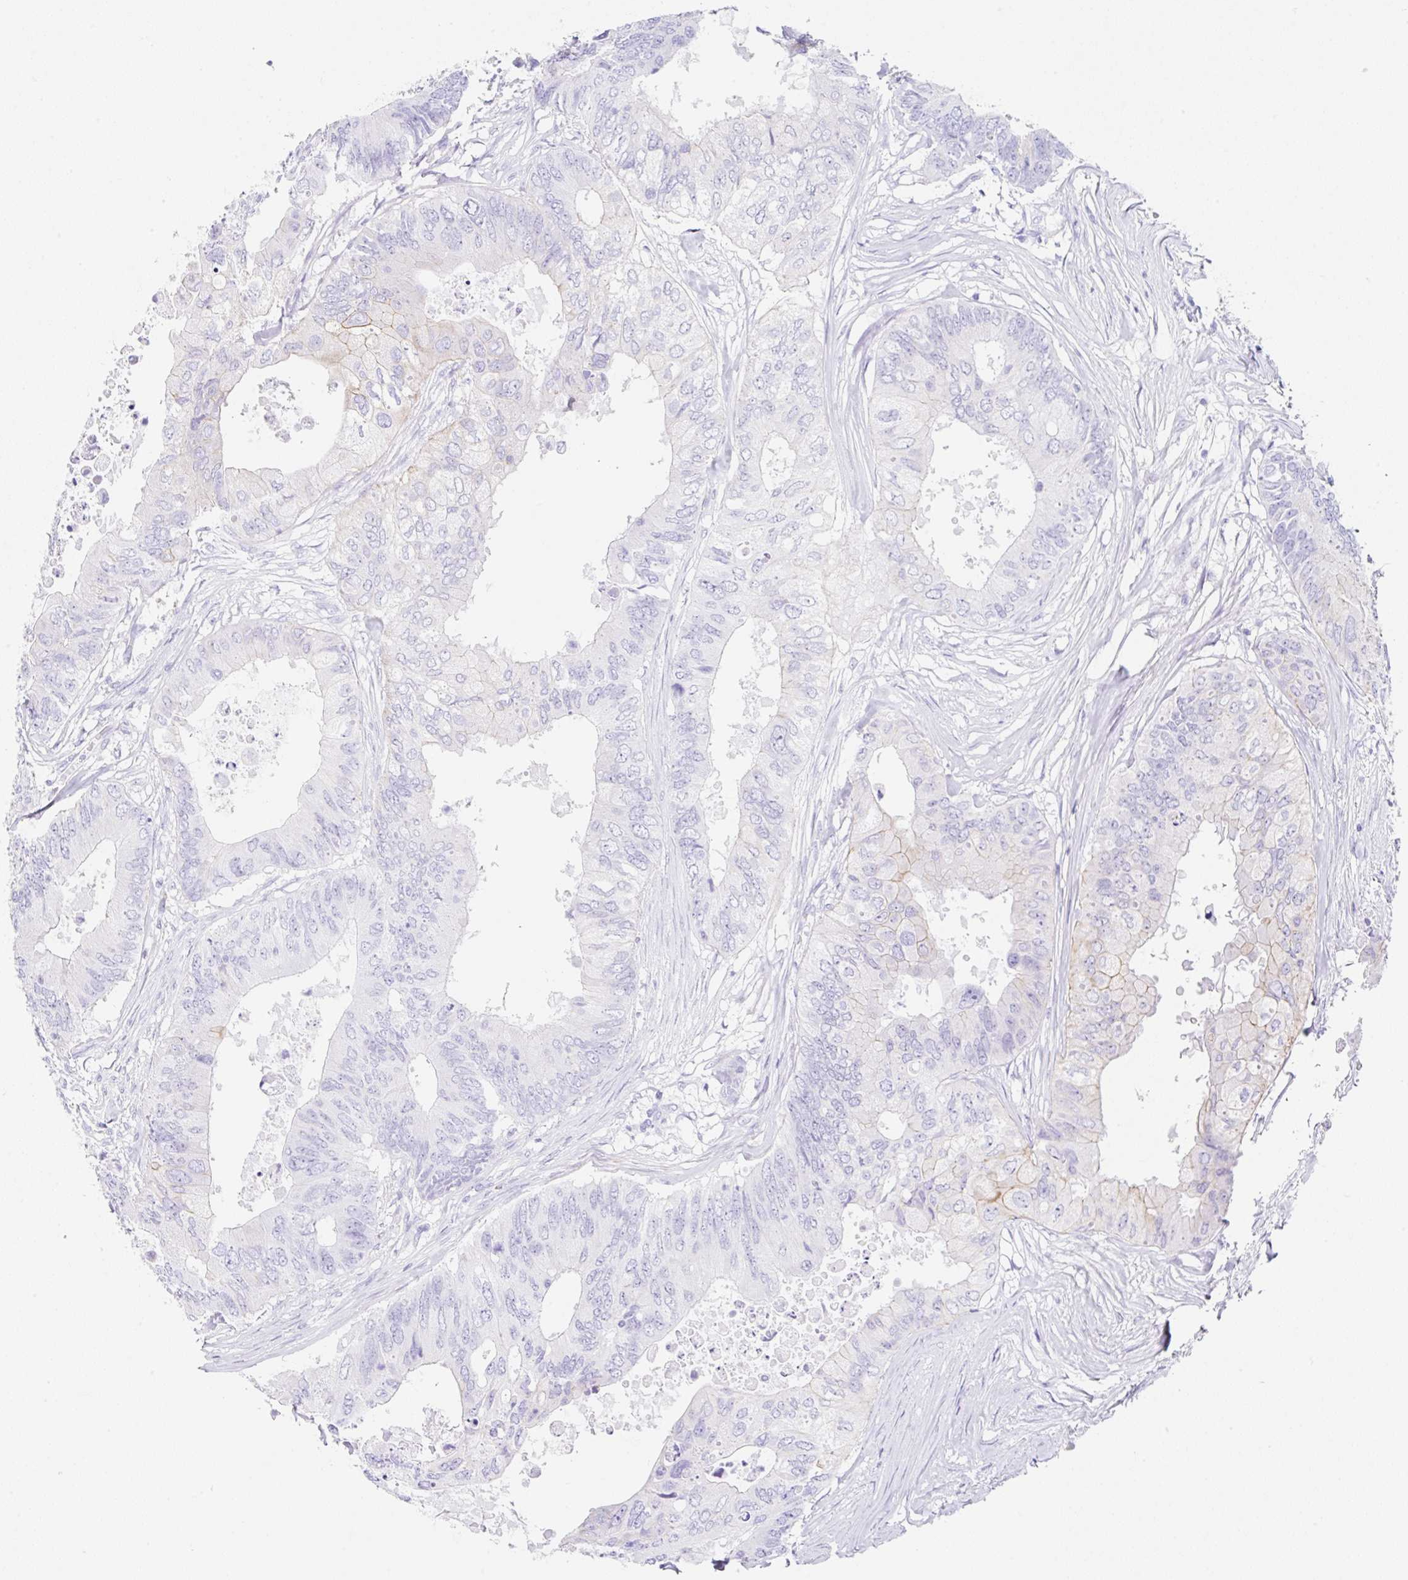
{"staining": {"intensity": "weak", "quantity": "<25%", "location": "cytoplasmic/membranous"}, "tissue": "colorectal cancer", "cell_type": "Tumor cells", "image_type": "cancer", "snomed": [{"axis": "morphology", "description": "Adenocarcinoma, NOS"}, {"axis": "topography", "description": "Colon"}], "caption": "This is an immunohistochemistry image of colorectal cancer (adenocarcinoma). There is no staining in tumor cells.", "gene": "CLDND2", "patient": {"sex": "male", "age": 71}}